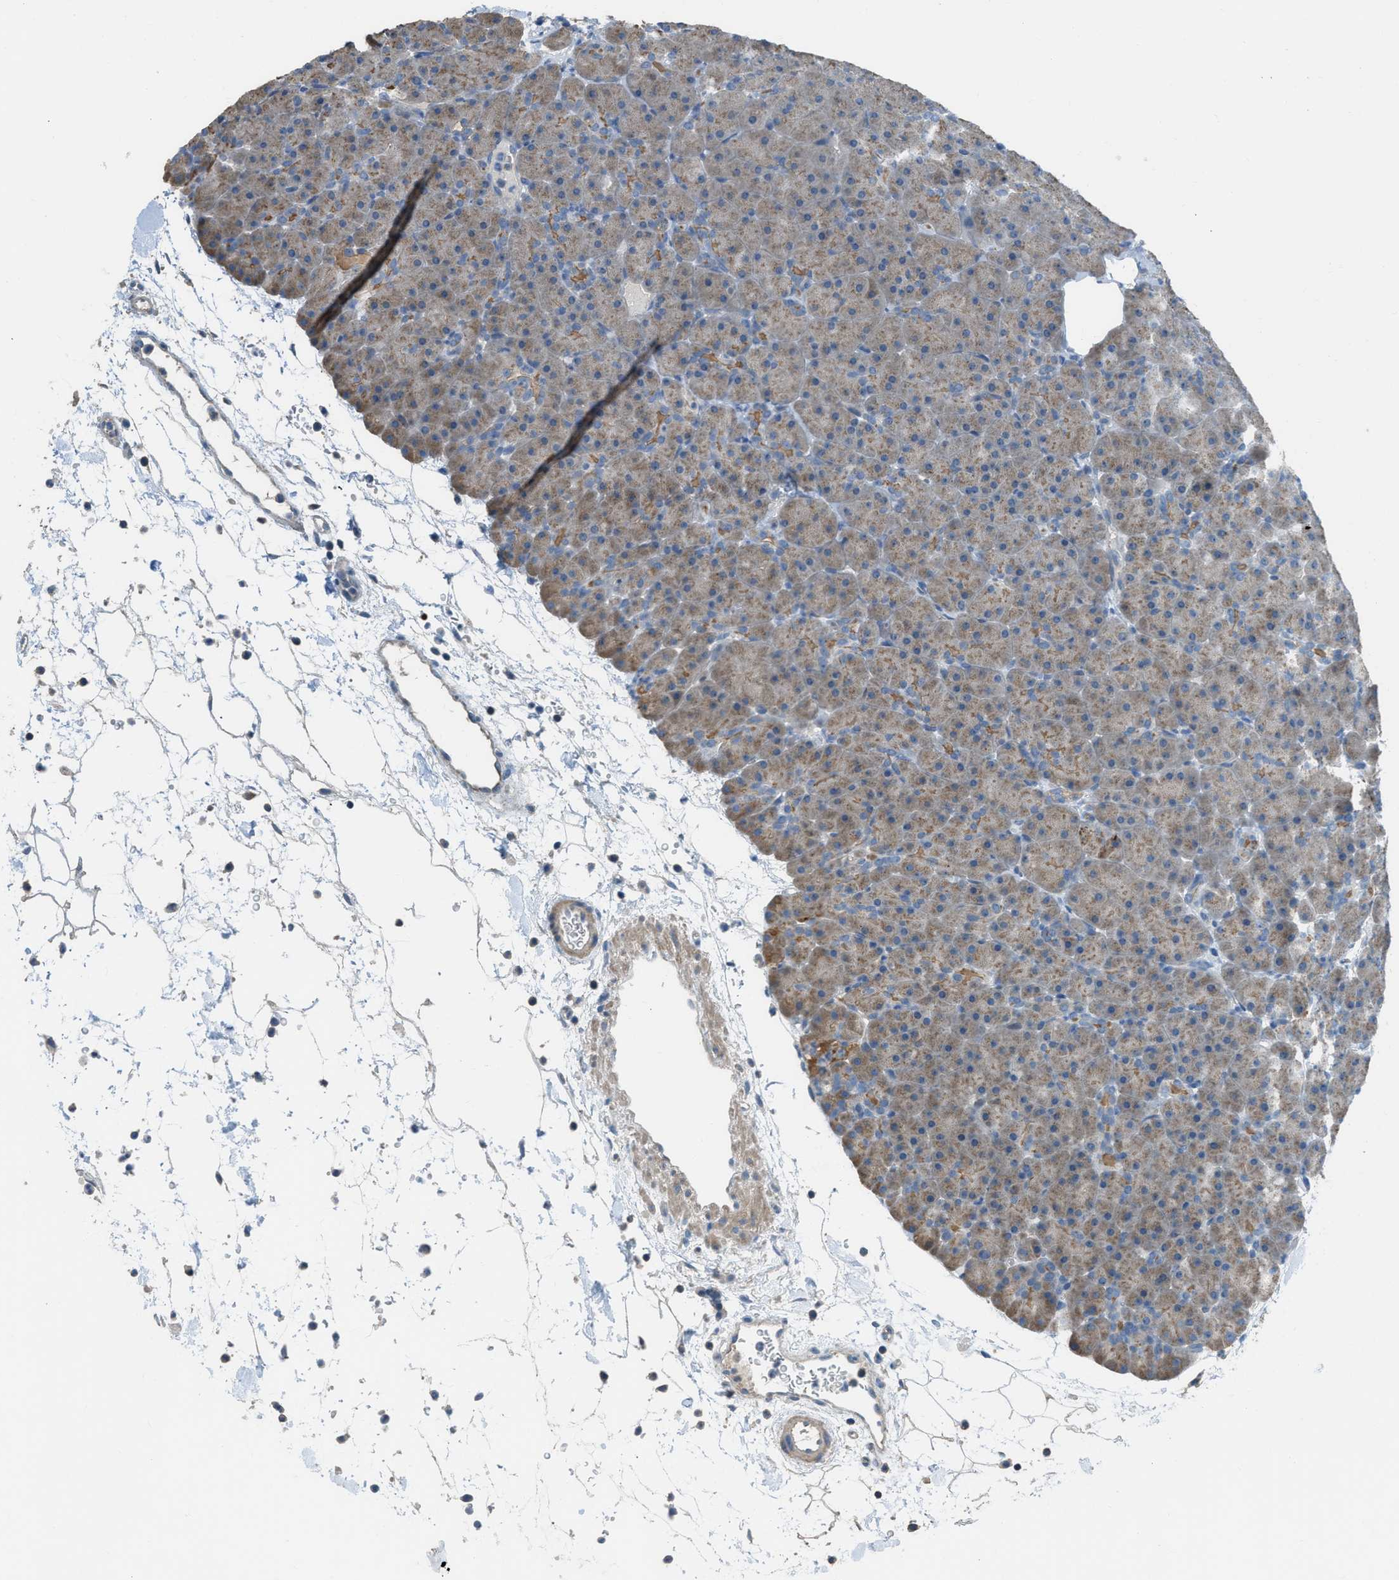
{"staining": {"intensity": "weak", "quantity": "25%-75%", "location": "cytoplasmic/membranous"}, "tissue": "pancreas", "cell_type": "Exocrine glandular cells", "image_type": "normal", "snomed": [{"axis": "morphology", "description": "Normal tissue, NOS"}, {"axis": "topography", "description": "Pancreas"}], "caption": "An IHC photomicrograph of normal tissue is shown. Protein staining in brown labels weak cytoplasmic/membranous positivity in pancreas within exocrine glandular cells. (DAB (3,3'-diaminobenzidine) = brown stain, brightfield microscopy at high magnification).", "gene": "TIMD4", "patient": {"sex": "male", "age": 66}}